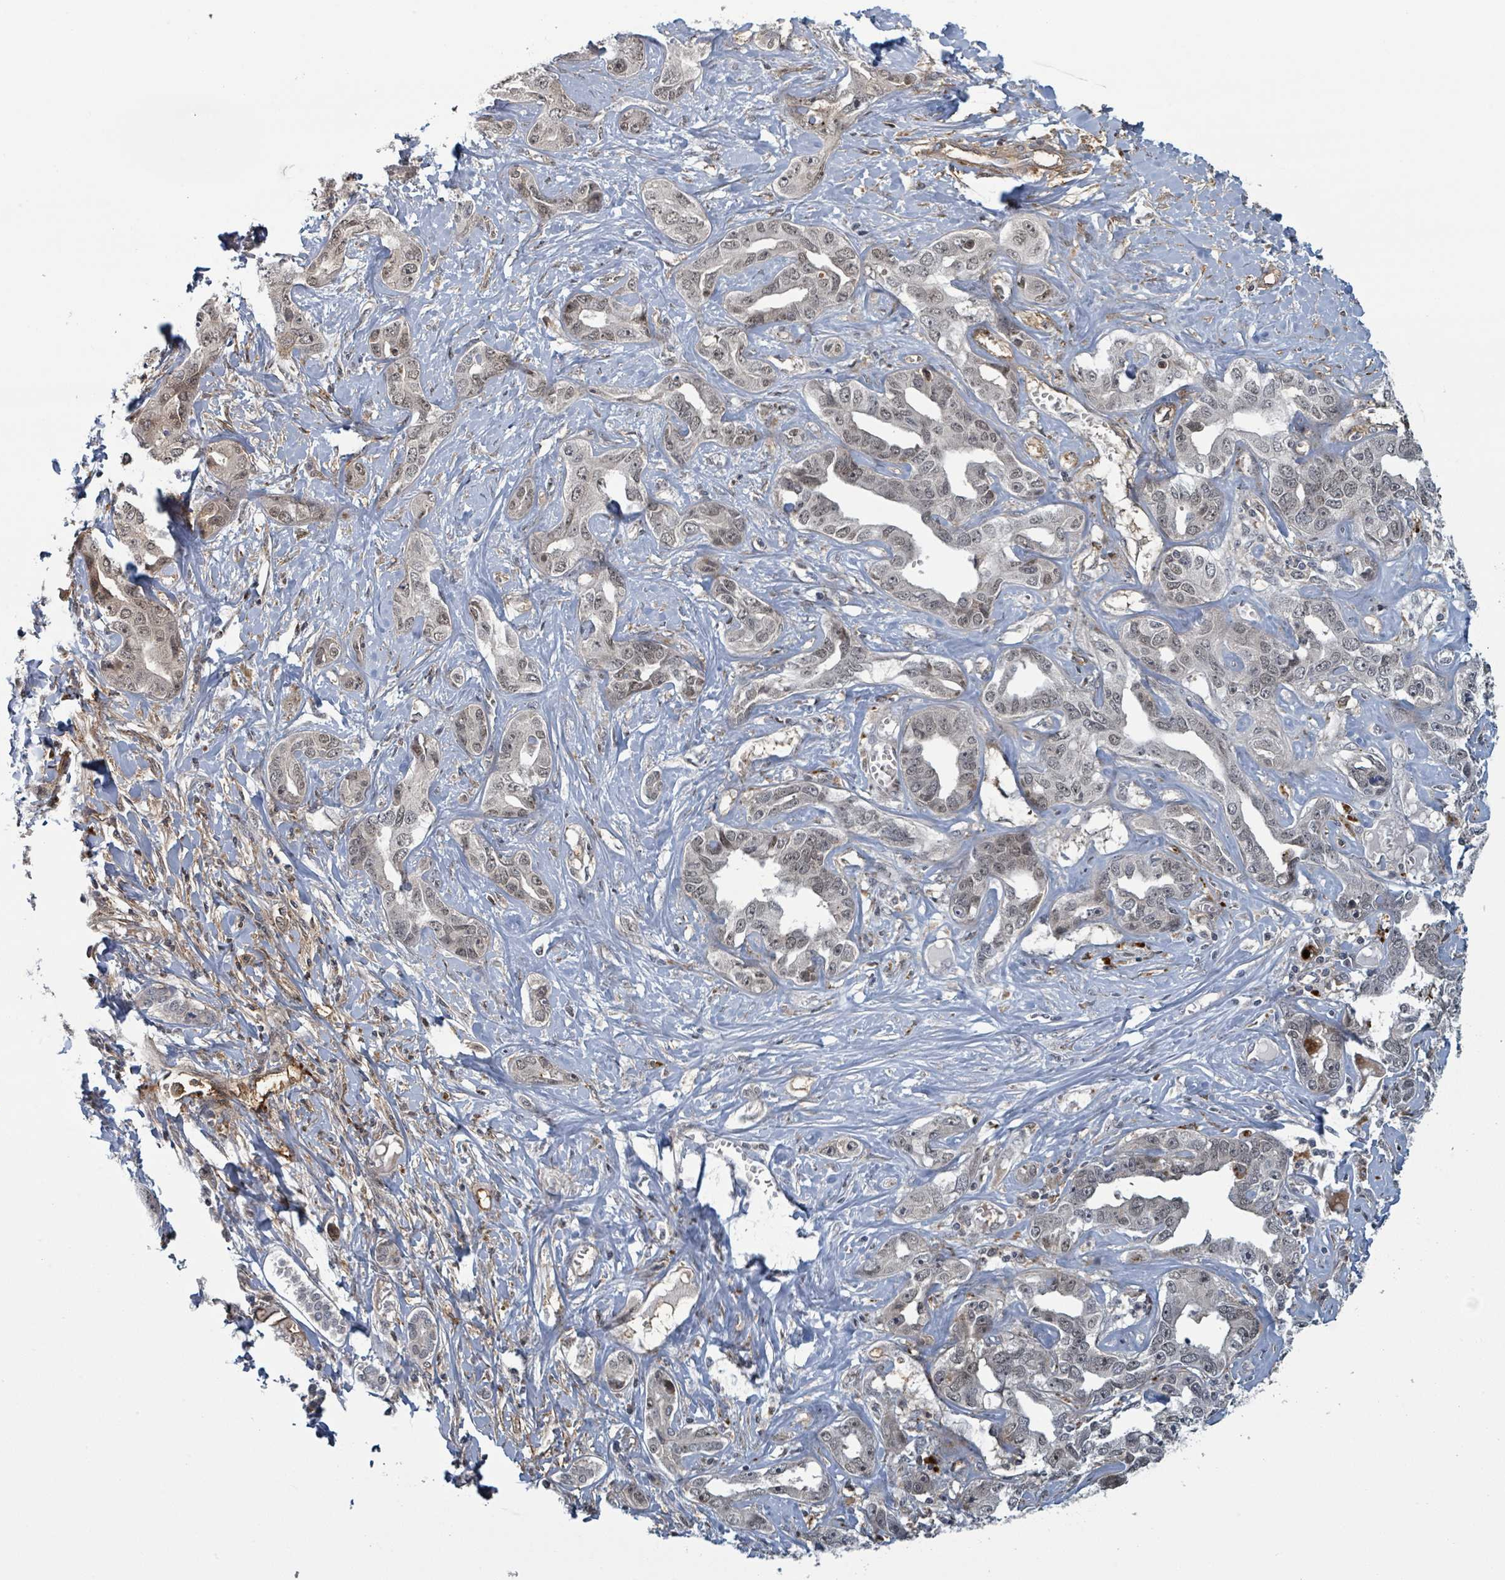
{"staining": {"intensity": "weak", "quantity": "25%-75%", "location": "nuclear"}, "tissue": "liver cancer", "cell_type": "Tumor cells", "image_type": "cancer", "snomed": [{"axis": "morphology", "description": "Cholangiocarcinoma"}, {"axis": "topography", "description": "Liver"}], "caption": "Brown immunohistochemical staining in liver cancer (cholangiocarcinoma) reveals weak nuclear expression in approximately 25%-75% of tumor cells.", "gene": "GTF3C1", "patient": {"sex": "male", "age": 59}}